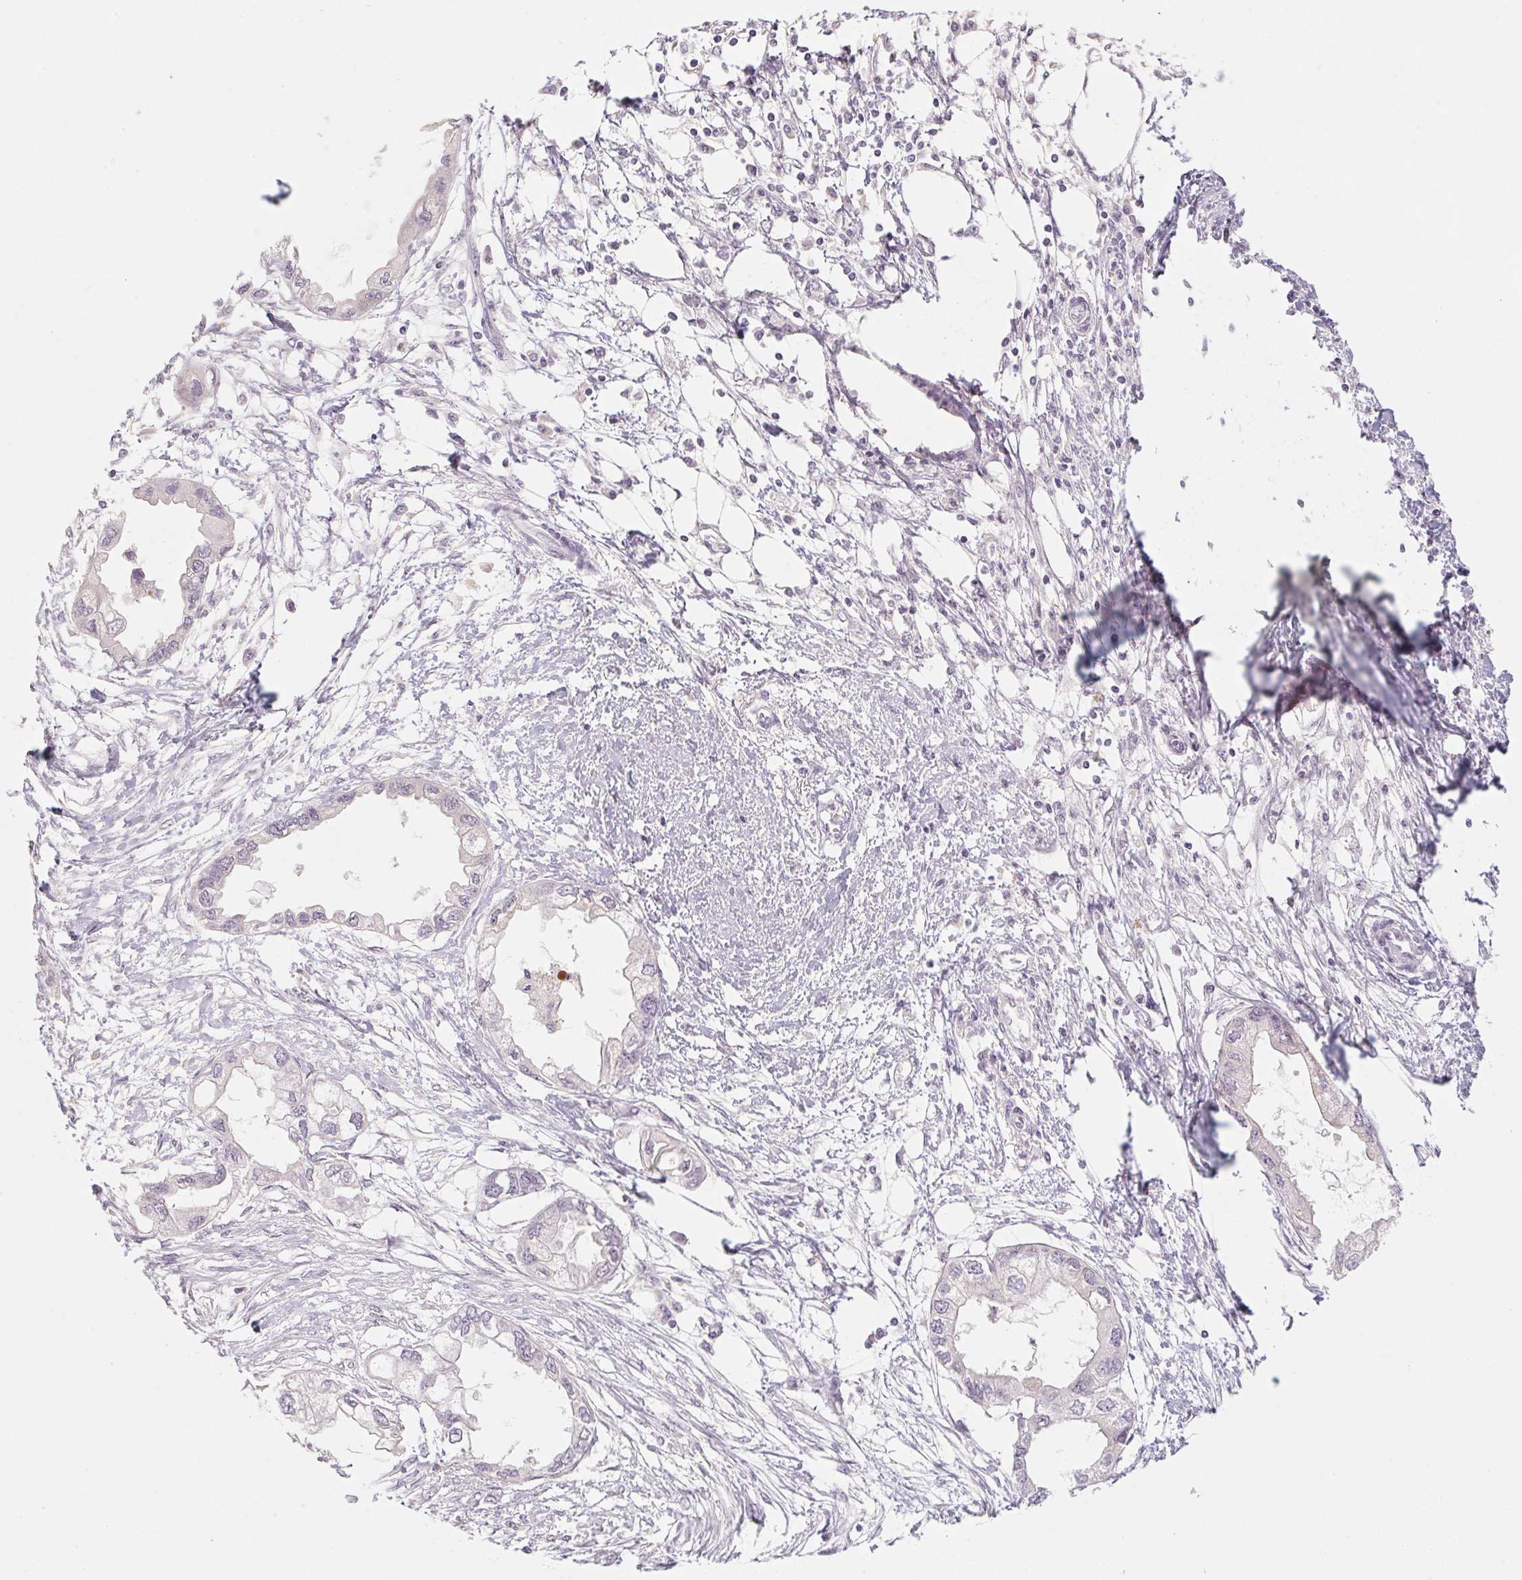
{"staining": {"intensity": "weak", "quantity": "<25%", "location": "cytoplasmic/membranous"}, "tissue": "endometrial cancer", "cell_type": "Tumor cells", "image_type": "cancer", "snomed": [{"axis": "morphology", "description": "Adenocarcinoma, NOS"}, {"axis": "morphology", "description": "Adenocarcinoma, metastatic, NOS"}, {"axis": "topography", "description": "Adipose tissue"}, {"axis": "topography", "description": "Endometrium"}], "caption": "IHC image of neoplastic tissue: human adenocarcinoma (endometrial) stained with DAB (3,3'-diaminobenzidine) demonstrates no significant protein staining in tumor cells. (Stains: DAB (3,3'-diaminobenzidine) immunohistochemistry (IHC) with hematoxylin counter stain, Microscopy: brightfield microscopy at high magnification).", "gene": "CAPZA3", "patient": {"sex": "female", "age": 67}}